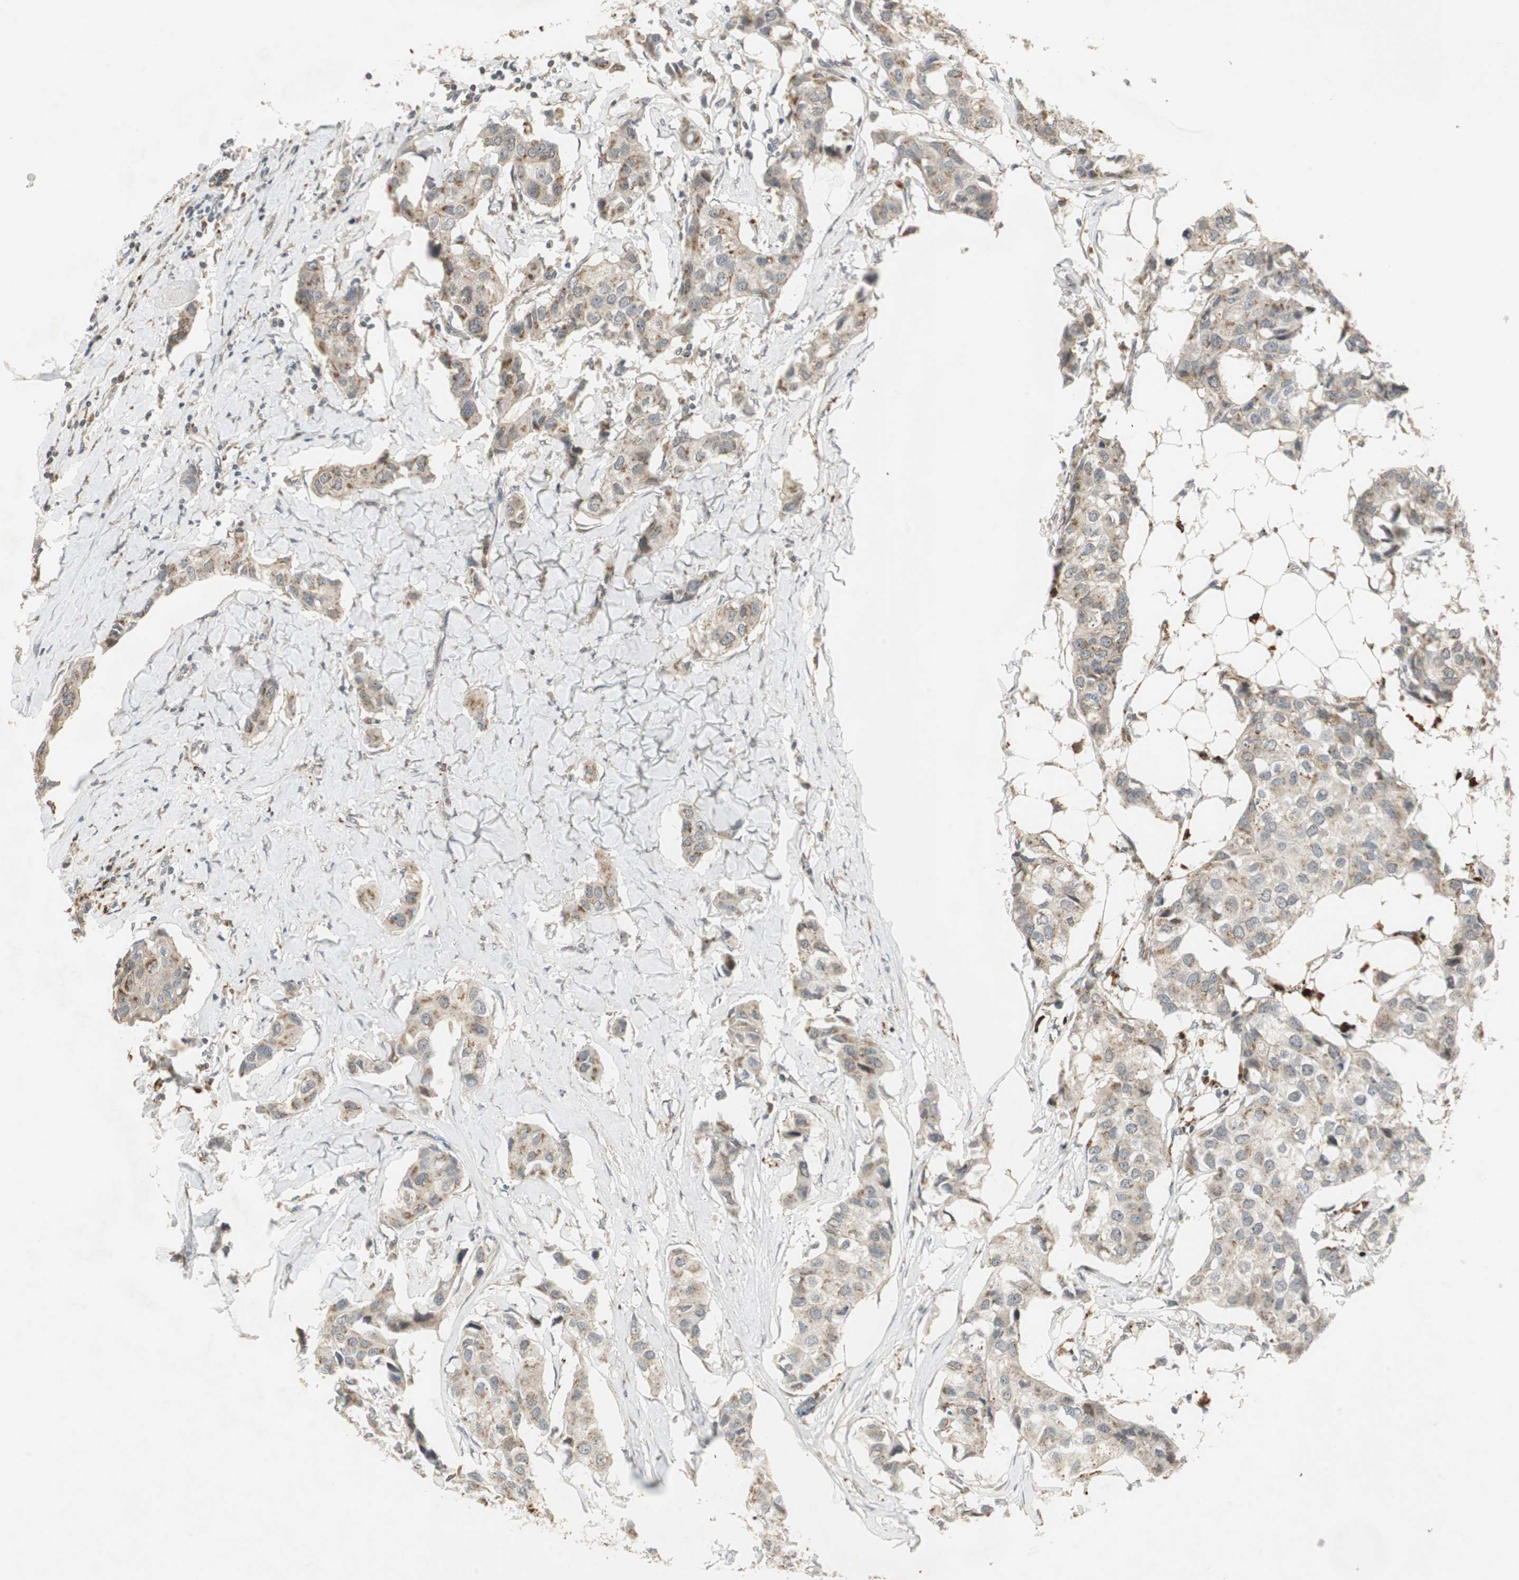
{"staining": {"intensity": "moderate", "quantity": "25%-75%", "location": "cytoplasmic/membranous"}, "tissue": "breast cancer", "cell_type": "Tumor cells", "image_type": "cancer", "snomed": [{"axis": "morphology", "description": "Duct carcinoma"}, {"axis": "topography", "description": "Breast"}], "caption": "Protein expression analysis of invasive ductal carcinoma (breast) reveals moderate cytoplasmic/membranous positivity in approximately 25%-75% of tumor cells. The staining is performed using DAB (3,3'-diaminobenzidine) brown chromogen to label protein expression. The nuclei are counter-stained blue using hematoxylin.", "gene": "SNX4", "patient": {"sex": "female", "age": 80}}